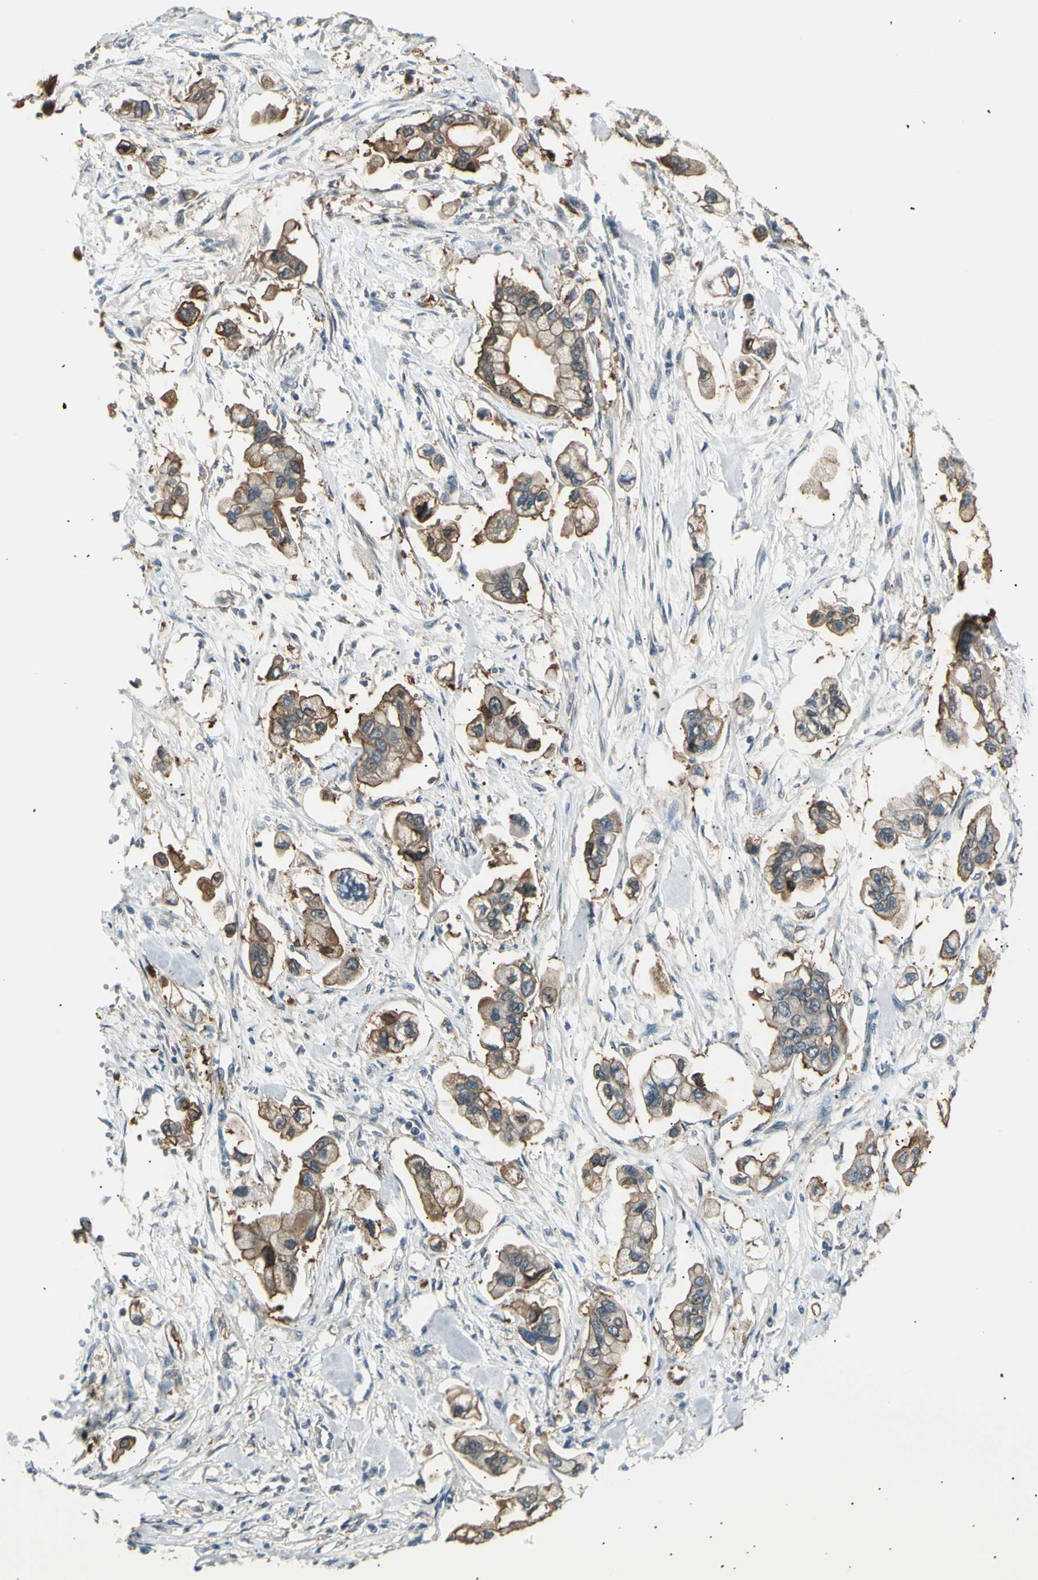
{"staining": {"intensity": "moderate", "quantity": ">75%", "location": "cytoplasmic/membranous"}, "tissue": "stomach cancer", "cell_type": "Tumor cells", "image_type": "cancer", "snomed": [{"axis": "morphology", "description": "Adenocarcinoma, NOS"}, {"axis": "topography", "description": "Stomach"}], "caption": "Stomach cancer (adenocarcinoma) stained for a protein displays moderate cytoplasmic/membranous positivity in tumor cells. Using DAB (3,3'-diaminobenzidine) (brown) and hematoxylin (blue) stains, captured at high magnification using brightfield microscopy.", "gene": "LHPP", "patient": {"sex": "male", "age": 62}}